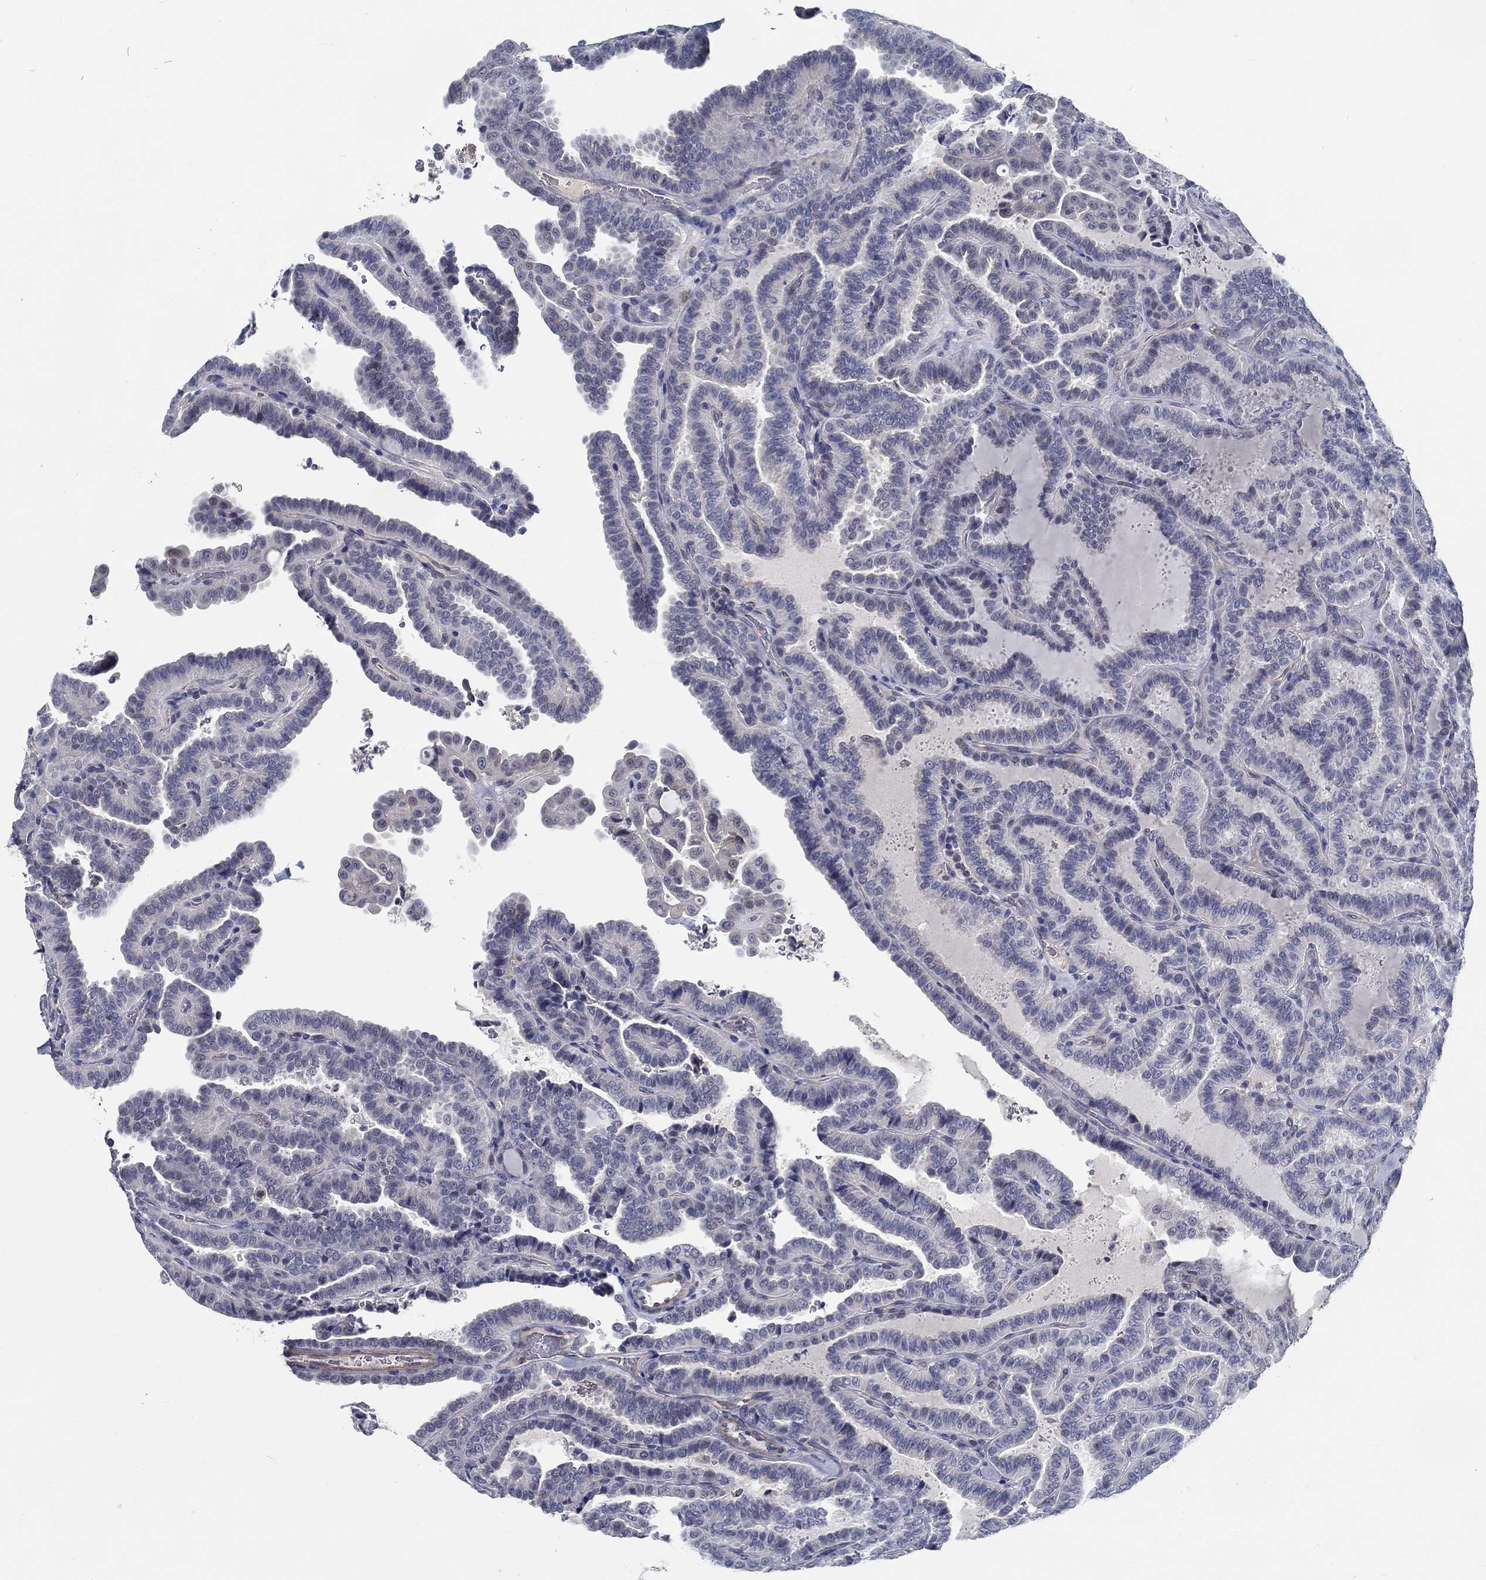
{"staining": {"intensity": "negative", "quantity": "none", "location": "none"}, "tissue": "thyroid cancer", "cell_type": "Tumor cells", "image_type": "cancer", "snomed": [{"axis": "morphology", "description": "Papillary adenocarcinoma, NOS"}, {"axis": "topography", "description": "Thyroid gland"}], "caption": "Immunohistochemistry (IHC) of thyroid cancer (papillary adenocarcinoma) exhibits no staining in tumor cells.", "gene": "MYBPC1", "patient": {"sex": "female", "age": 39}}